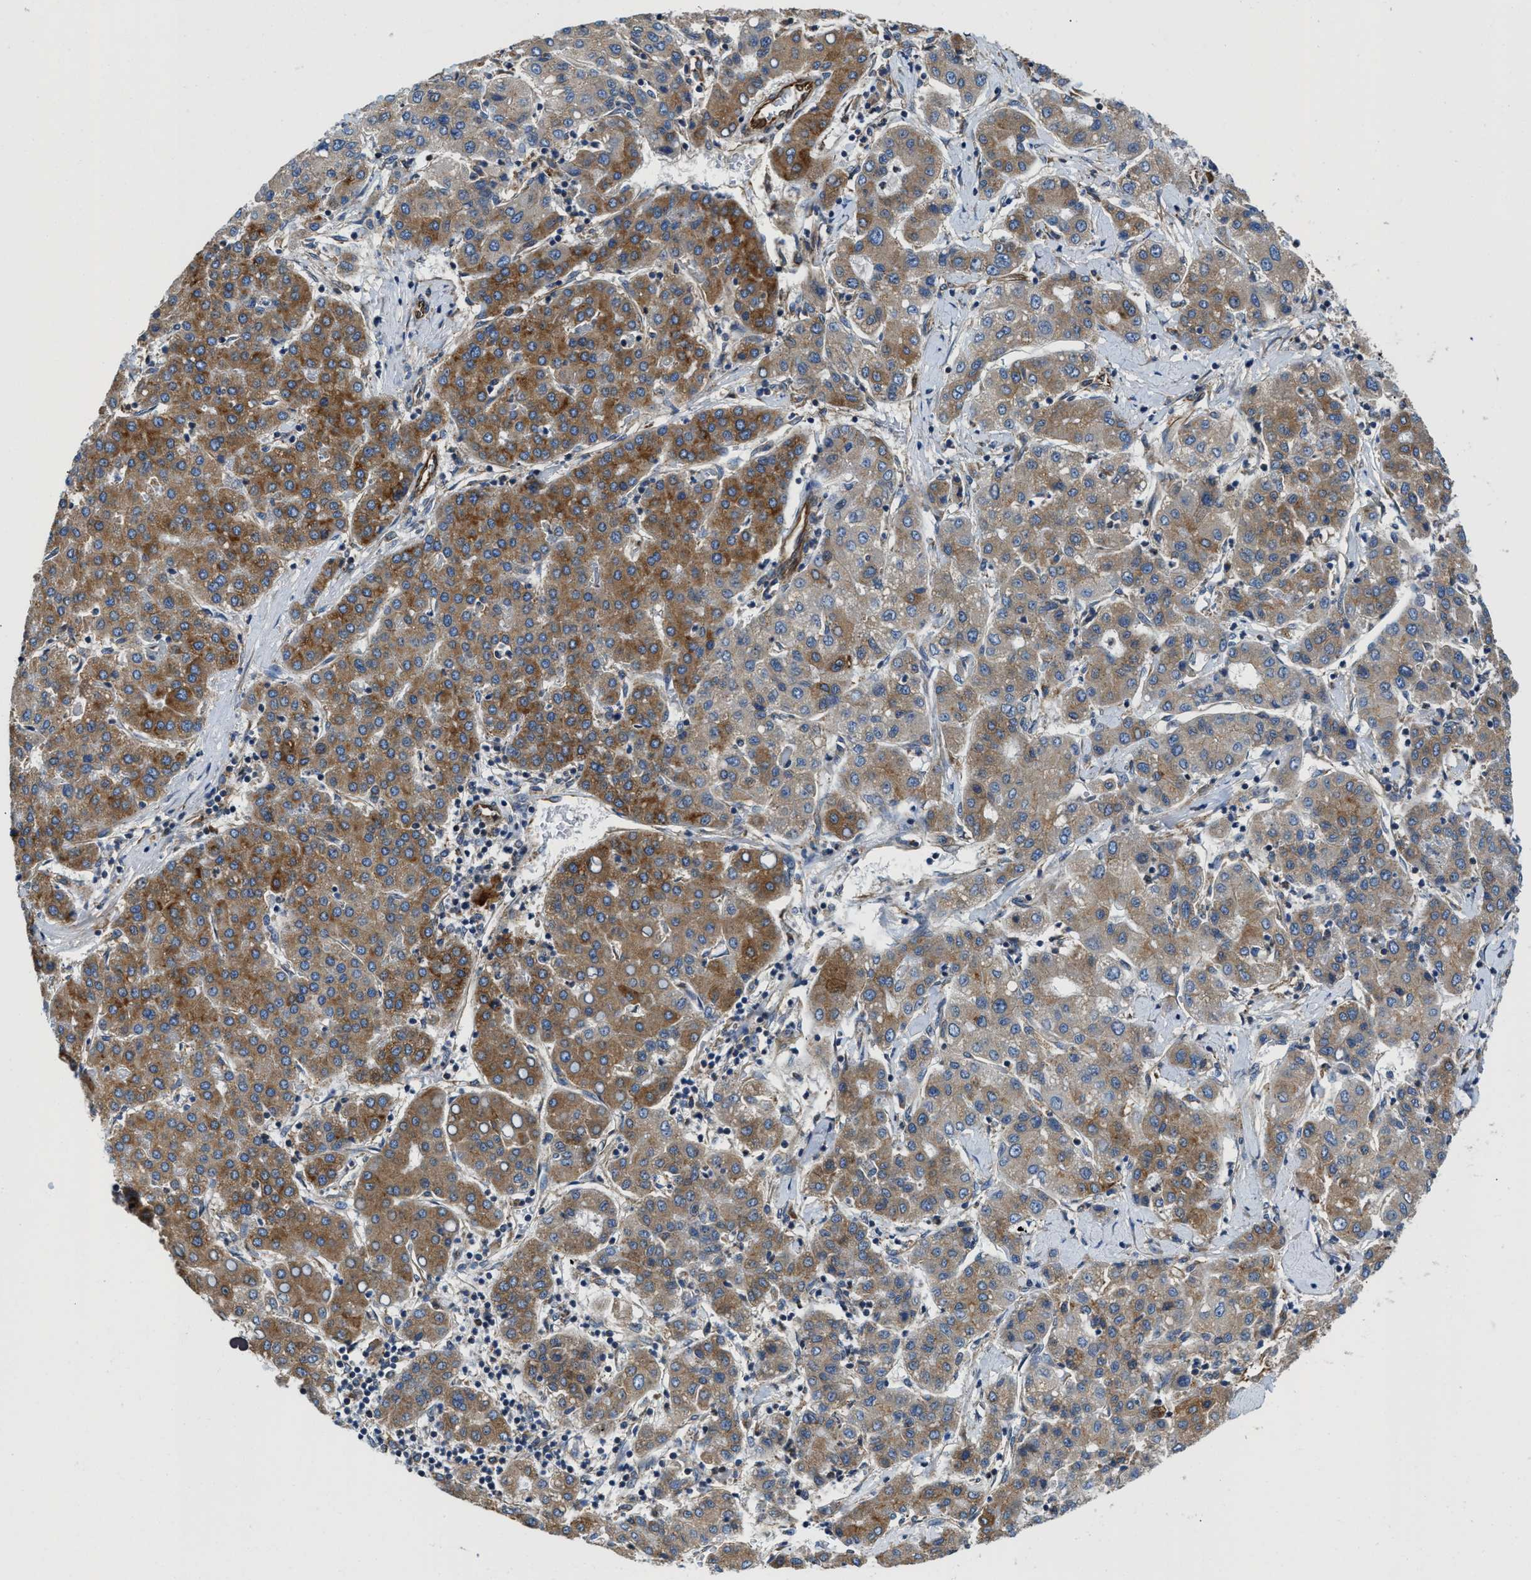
{"staining": {"intensity": "moderate", "quantity": ">75%", "location": "cytoplasmic/membranous"}, "tissue": "liver cancer", "cell_type": "Tumor cells", "image_type": "cancer", "snomed": [{"axis": "morphology", "description": "Carcinoma, Hepatocellular, NOS"}, {"axis": "topography", "description": "Liver"}], "caption": "DAB (3,3'-diaminobenzidine) immunohistochemical staining of hepatocellular carcinoma (liver) demonstrates moderate cytoplasmic/membranous protein staining in approximately >75% of tumor cells.", "gene": "HSD17B12", "patient": {"sex": "male", "age": 65}}